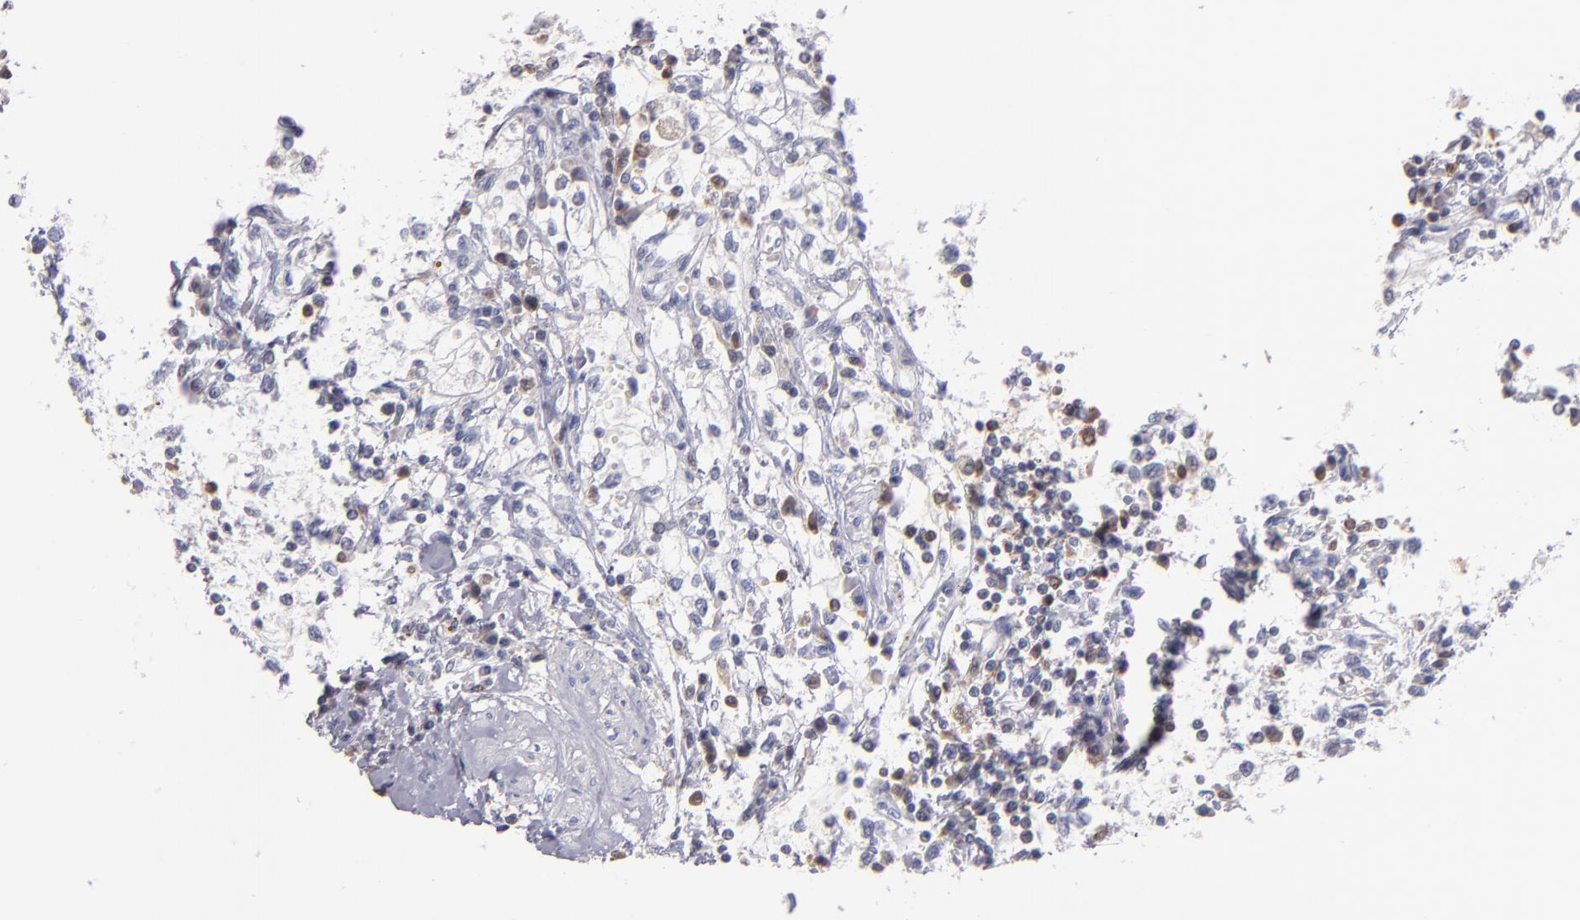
{"staining": {"intensity": "negative", "quantity": "none", "location": "none"}, "tissue": "renal cancer", "cell_type": "Tumor cells", "image_type": "cancer", "snomed": [{"axis": "morphology", "description": "Adenocarcinoma, NOS"}, {"axis": "topography", "description": "Kidney"}], "caption": "Tumor cells show no significant protein expression in renal cancer (adenocarcinoma). Brightfield microscopy of IHC stained with DAB (brown) and hematoxylin (blue), captured at high magnification.", "gene": "PRKCD", "patient": {"sex": "male", "age": 82}}